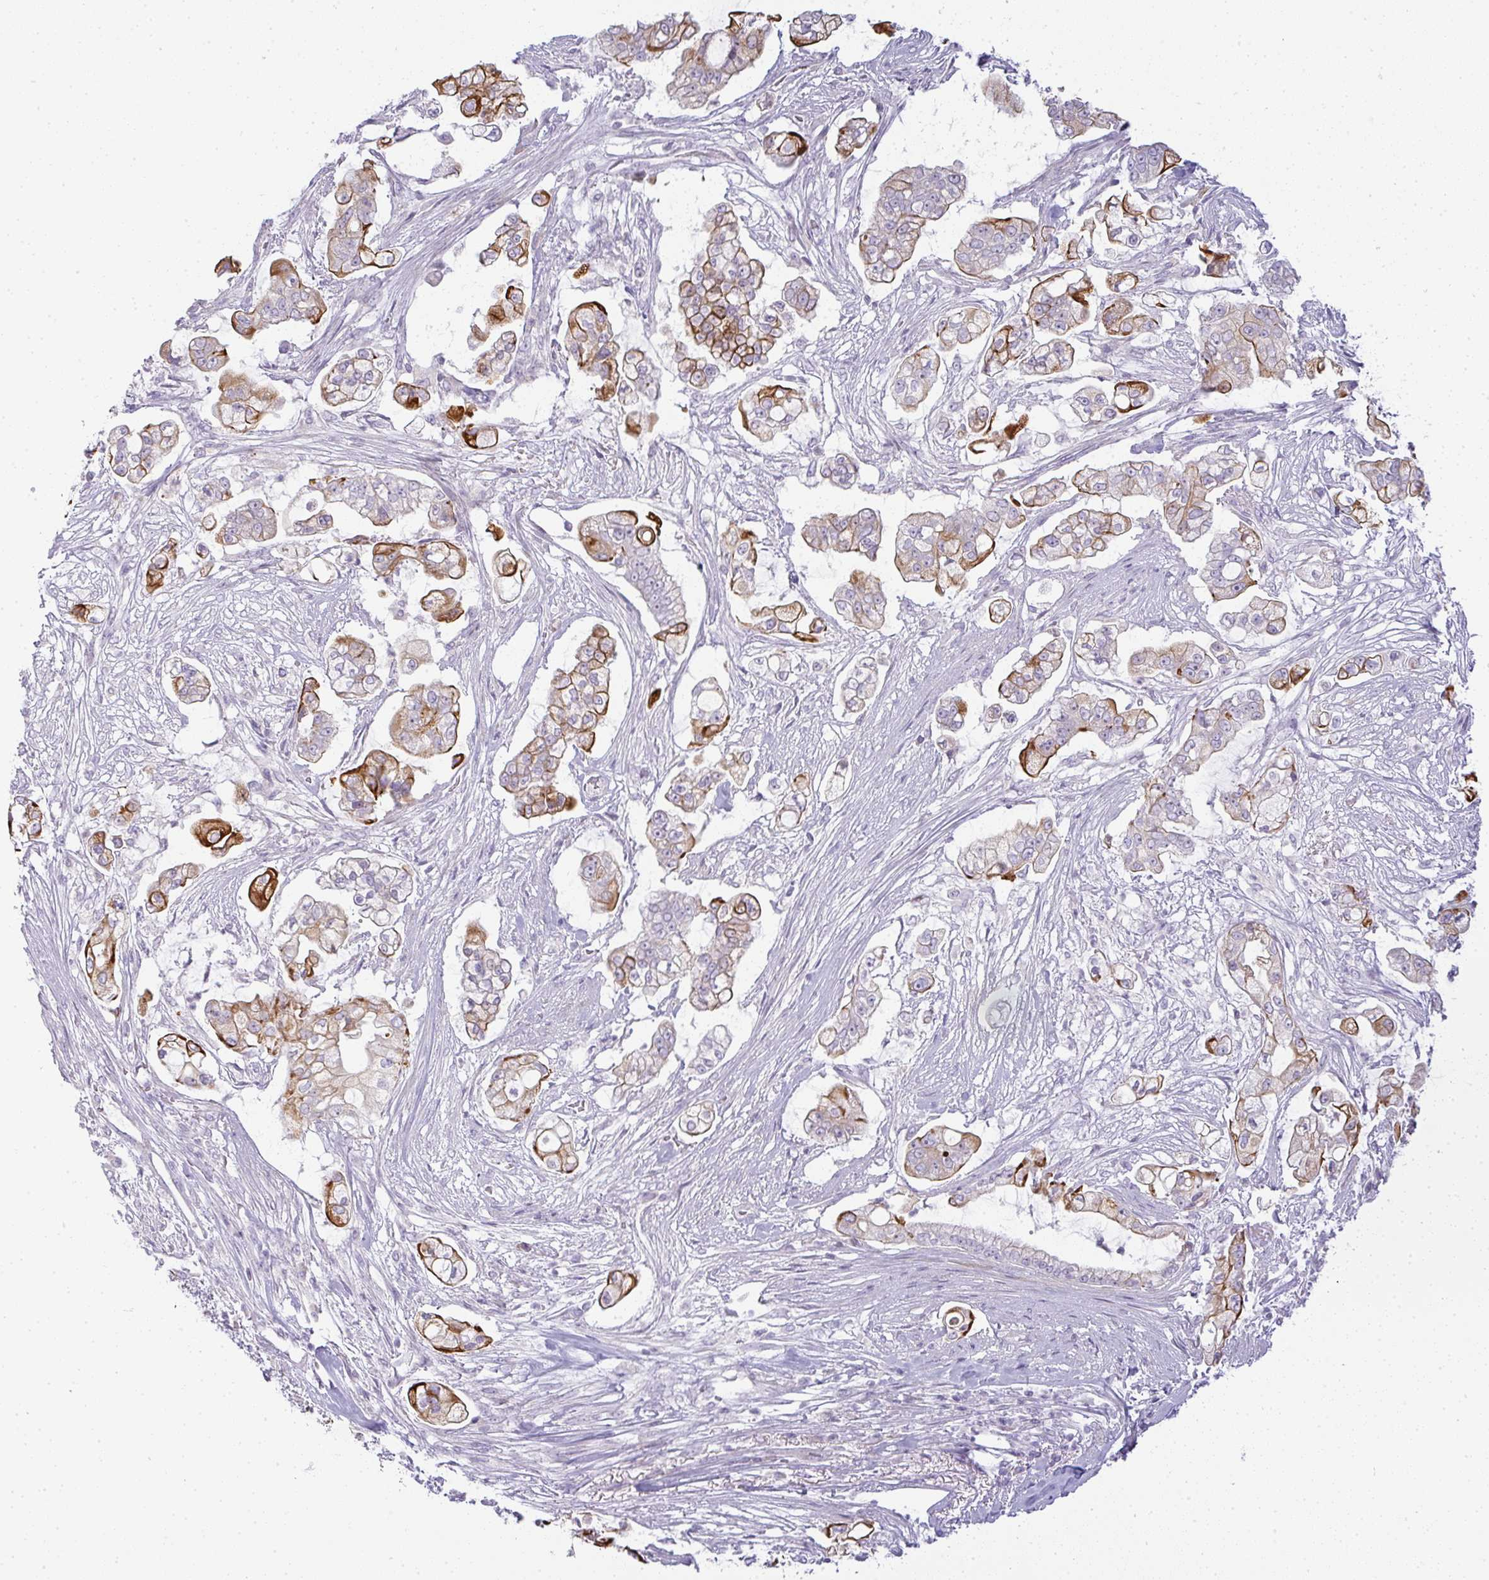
{"staining": {"intensity": "strong", "quantity": "25%-75%", "location": "cytoplasmic/membranous"}, "tissue": "pancreatic cancer", "cell_type": "Tumor cells", "image_type": "cancer", "snomed": [{"axis": "morphology", "description": "Adenocarcinoma, NOS"}, {"axis": "topography", "description": "Pancreas"}], "caption": "Immunohistochemistry micrograph of pancreatic adenocarcinoma stained for a protein (brown), which reveals high levels of strong cytoplasmic/membranous positivity in approximately 25%-75% of tumor cells.", "gene": "SIRPB2", "patient": {"sex": "female", "age": 69}}